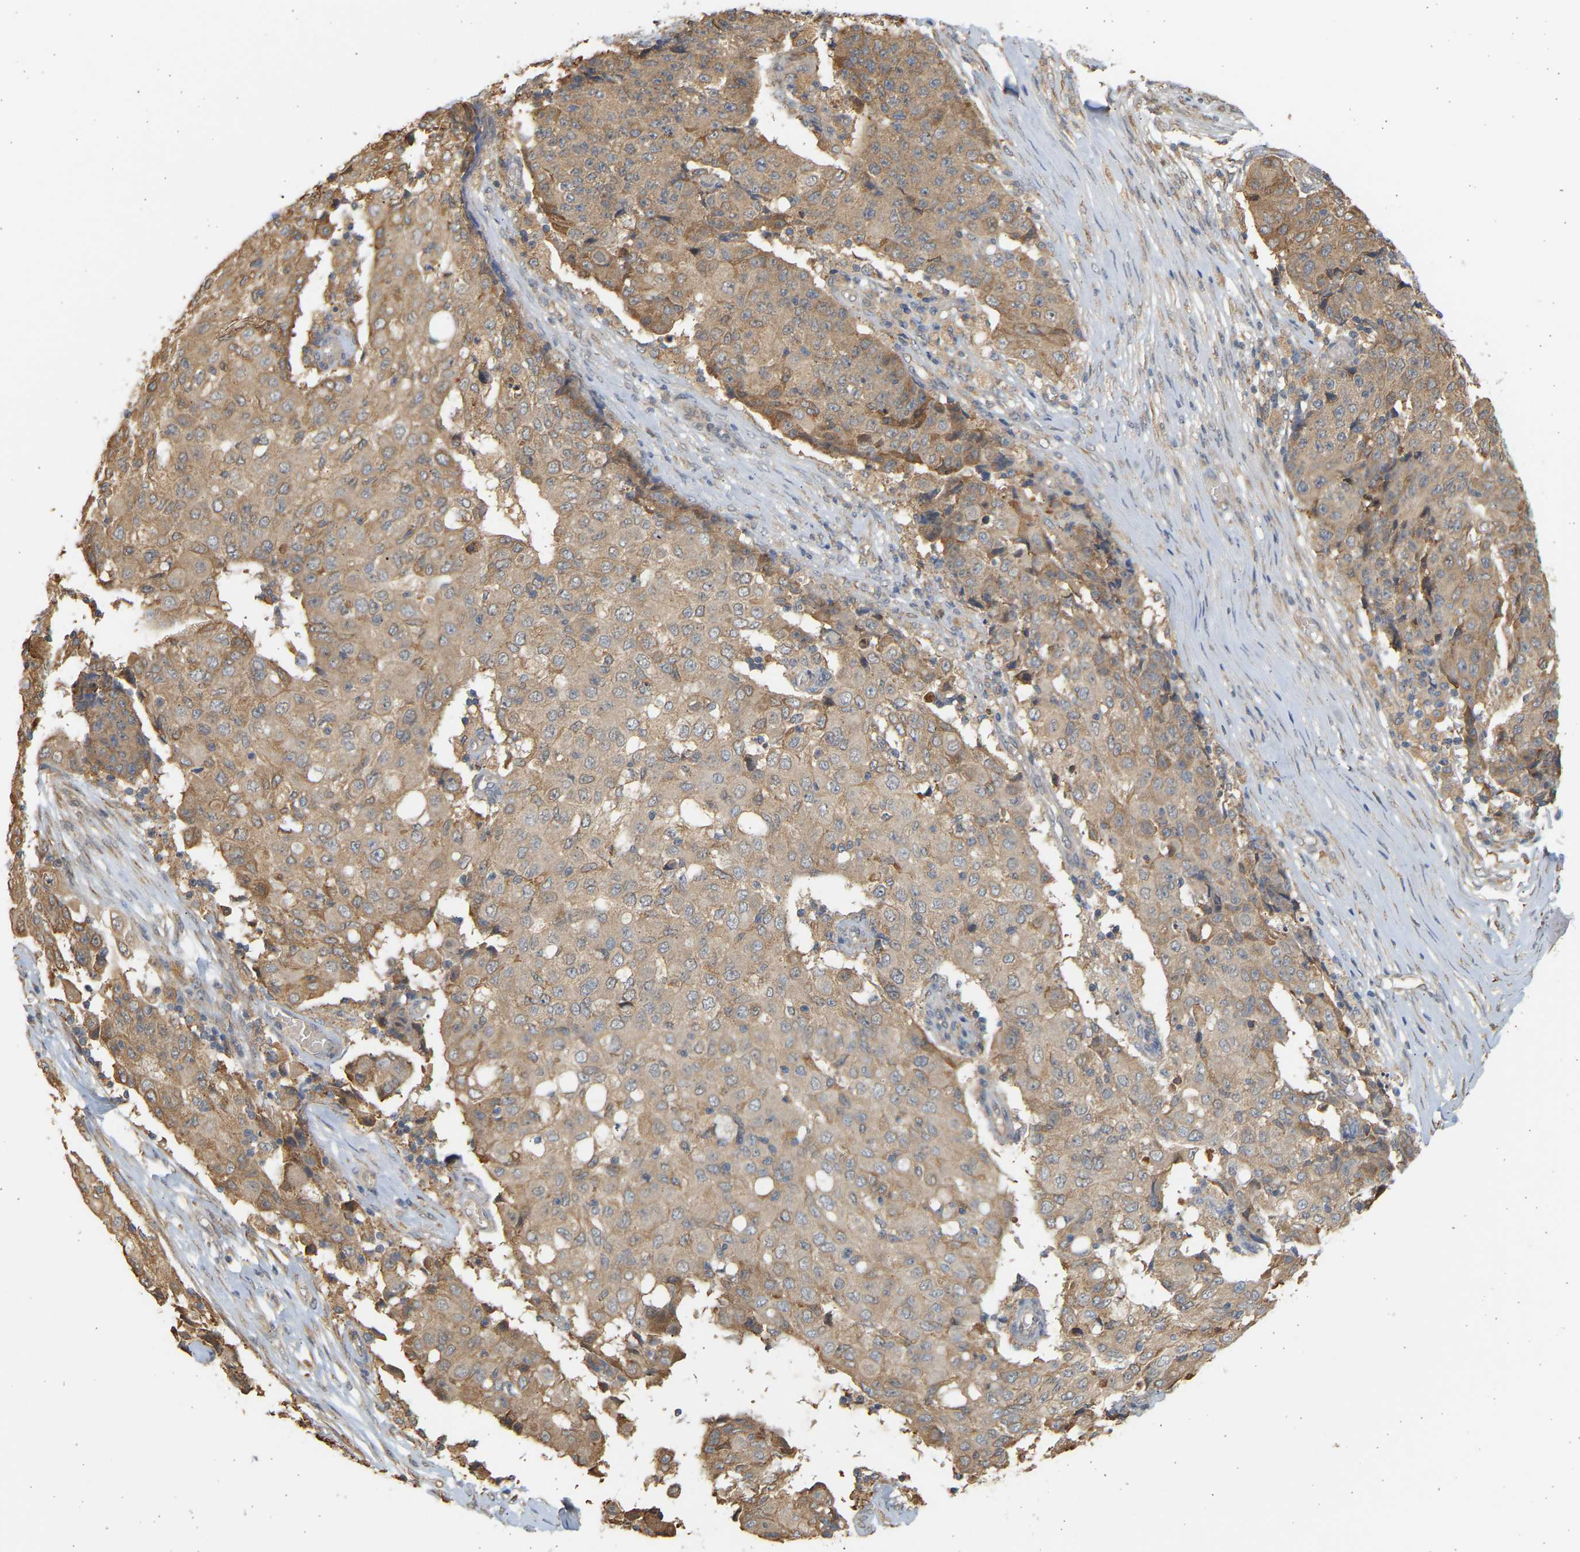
{"staining": {"intensity": "moderate", "quantity": ">75%", "location": "cytoplasmic/membranous"}, "tissue": "ovarian cancer", "cell_type": "Tumor cells", "image_type": "cancer", "snomed": [{"axis": "morphology", "description": "Carcinoma, endometroid"}, {"axis": "topography", "description": "Ovary"}], "caption": "This histopathology image exhibits IHC staining of human ovarian cancer (endometroid carcinoma), with medium moderate cytoplasmic/membranous expression in approximately >75% of tumor cells.", "gene": "B4GALT6", "patient": {"sex": "female", "age": 42}}